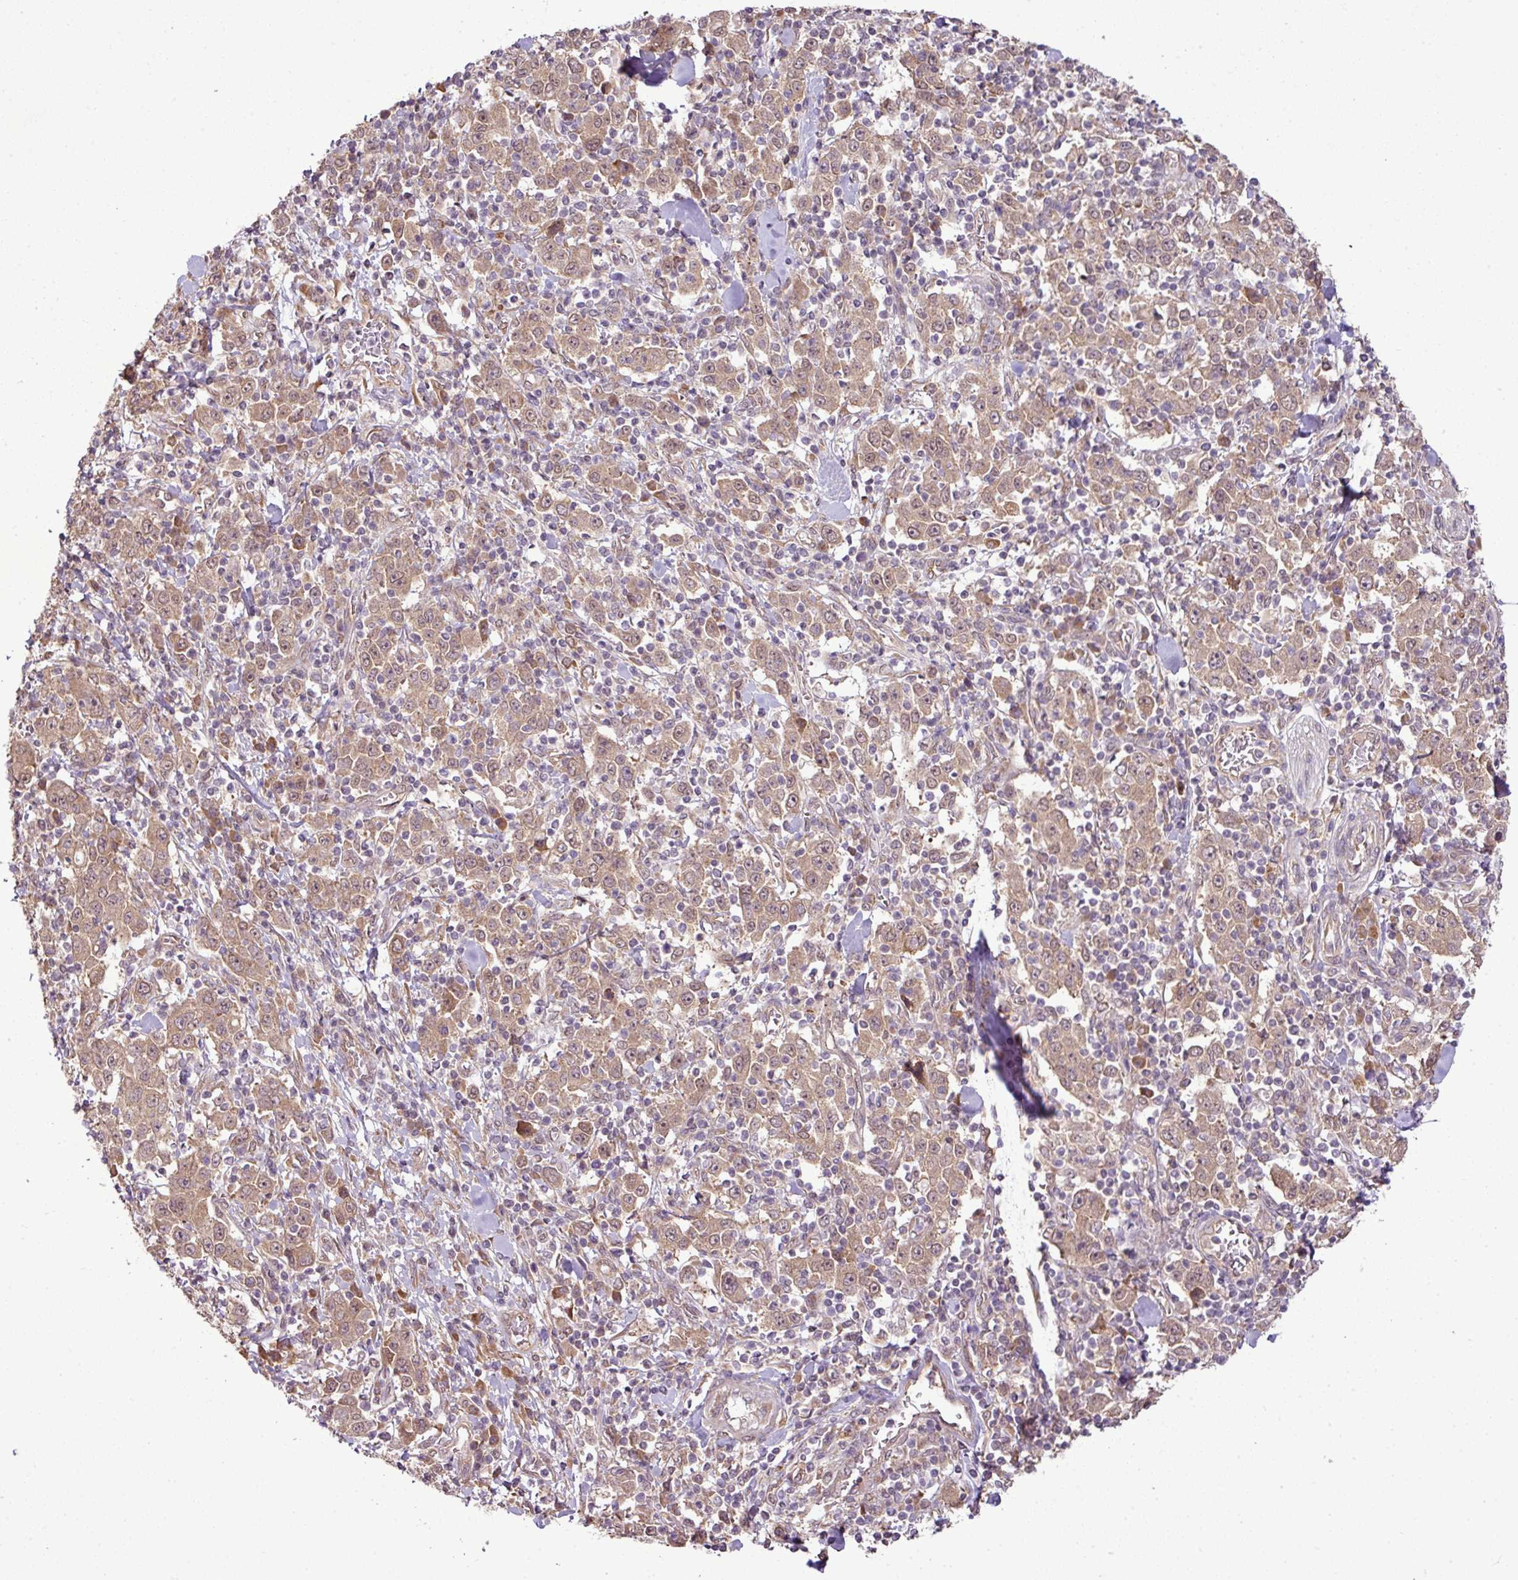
{"staining": {"intensity": "moderate", "quantity": ">75%", "location": "cytoplasmic/membranous"}, "tissue": "stomach cancer", "cell_type": "Tumor cells", "image_type": "cancer", "snomed": [{"axis": "morphology", "description": "Normal tissue, NOS"}, {"axis": "morphology", "description": "Adenocarcinoma, NOS"}, {"axis": "topography", "description": "Stomach, upper"}, {"axis": "topography", "description": "Stomach"}], "caption": "Protein expression analysis of adenocarcinoma (stomach) demonstrates moderate cytoplasmic/membranous expression in approximately >75% of tumor cells.", "gene": "DNAAF4", "patient": {"sex": "male", "age": 59}}